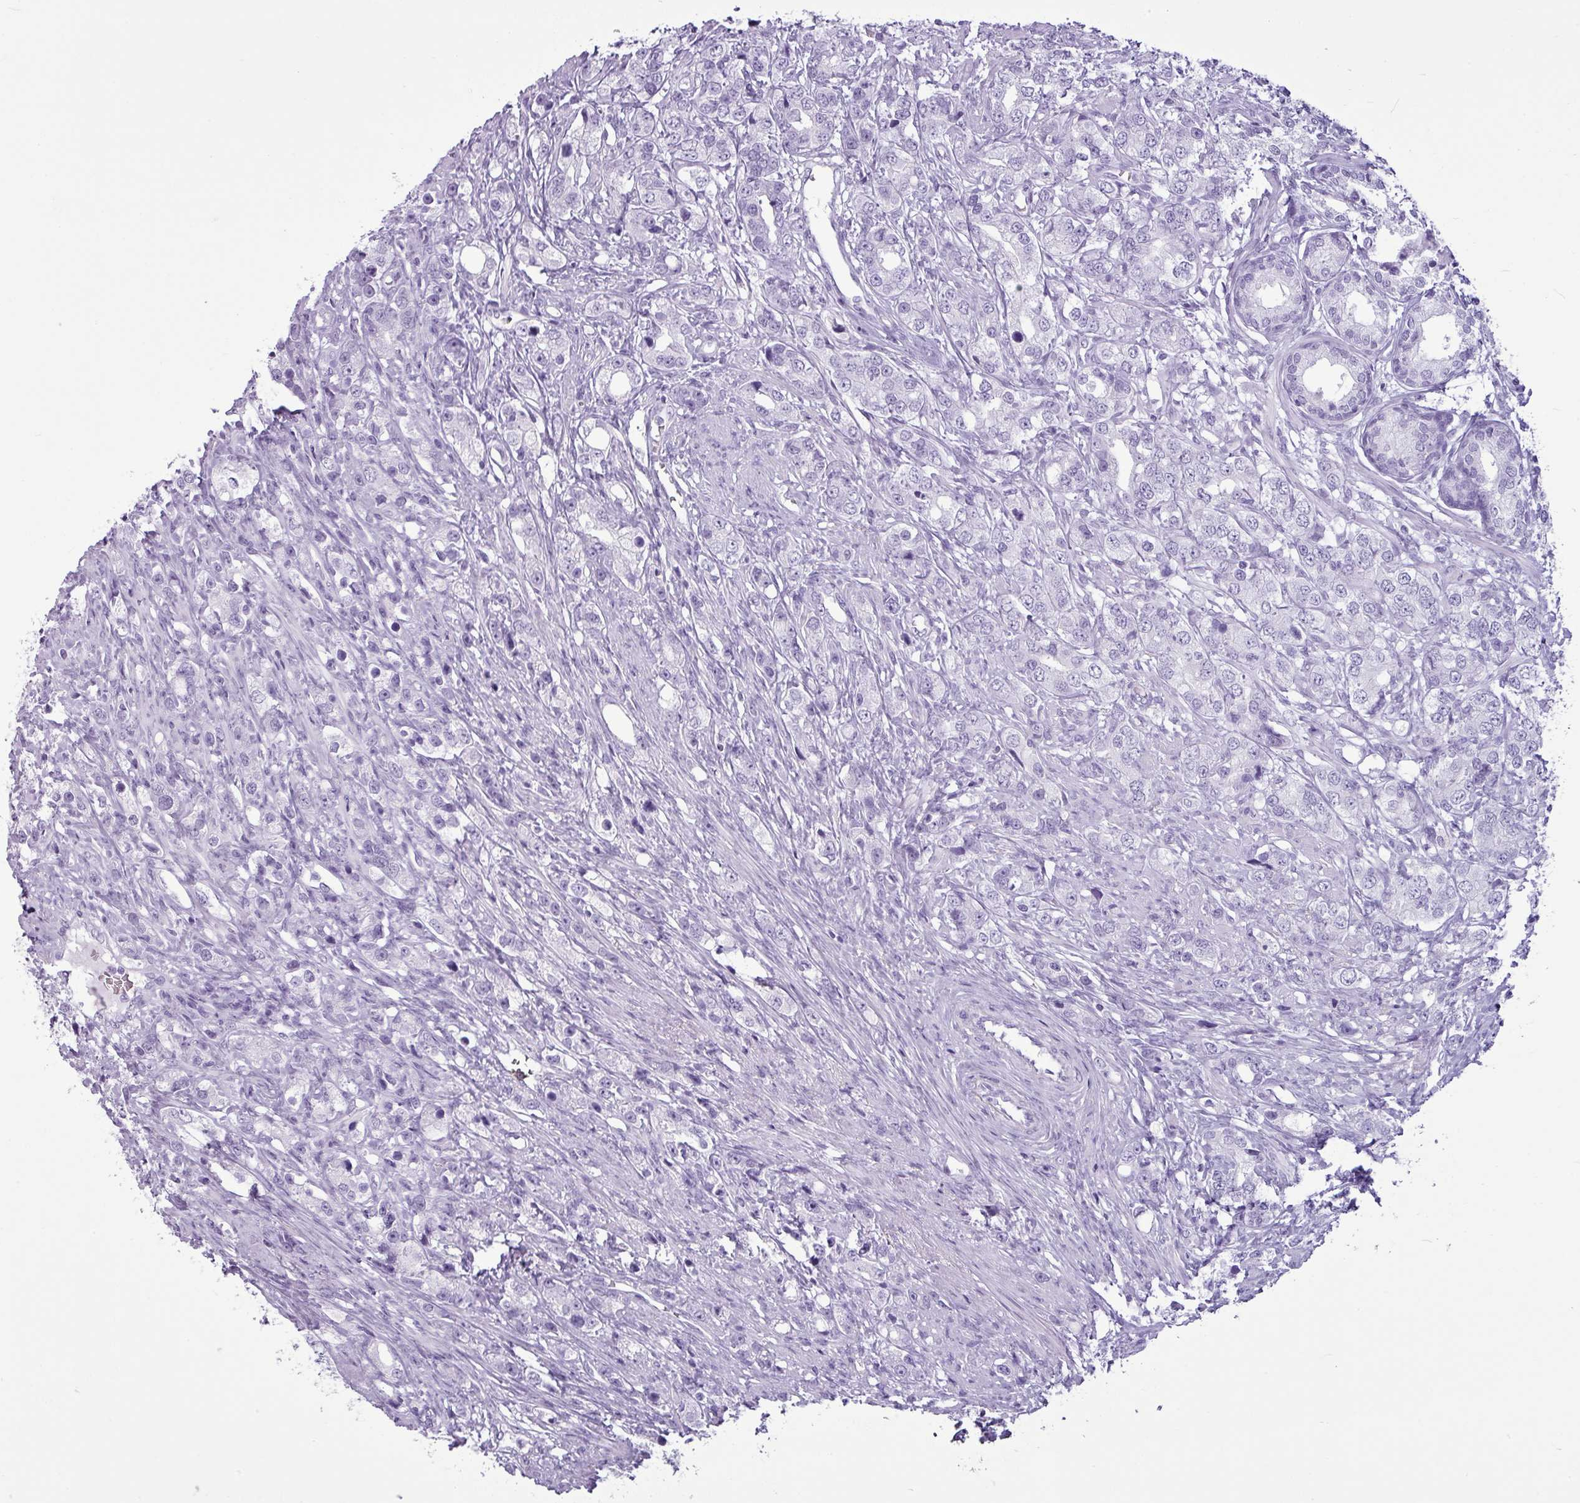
{"staining": {"intensity": "negative", "quantity": "none", "location": "none"}, "tissue": "prostate cancer", "cell_type": "Tumor cells", "image_type": "cancer", "snomed": [{"axis": "morphology", "description": "Adenocarcinoma, High grade"}, {"axis": "topography", "description": "Prostate"}], "caption": "Human prostate cancer stained for a protein using IHC reveals no positivity in tumor cells.", "gene": "AMY1B", "patient": {"sex": "male", "age": 63}}